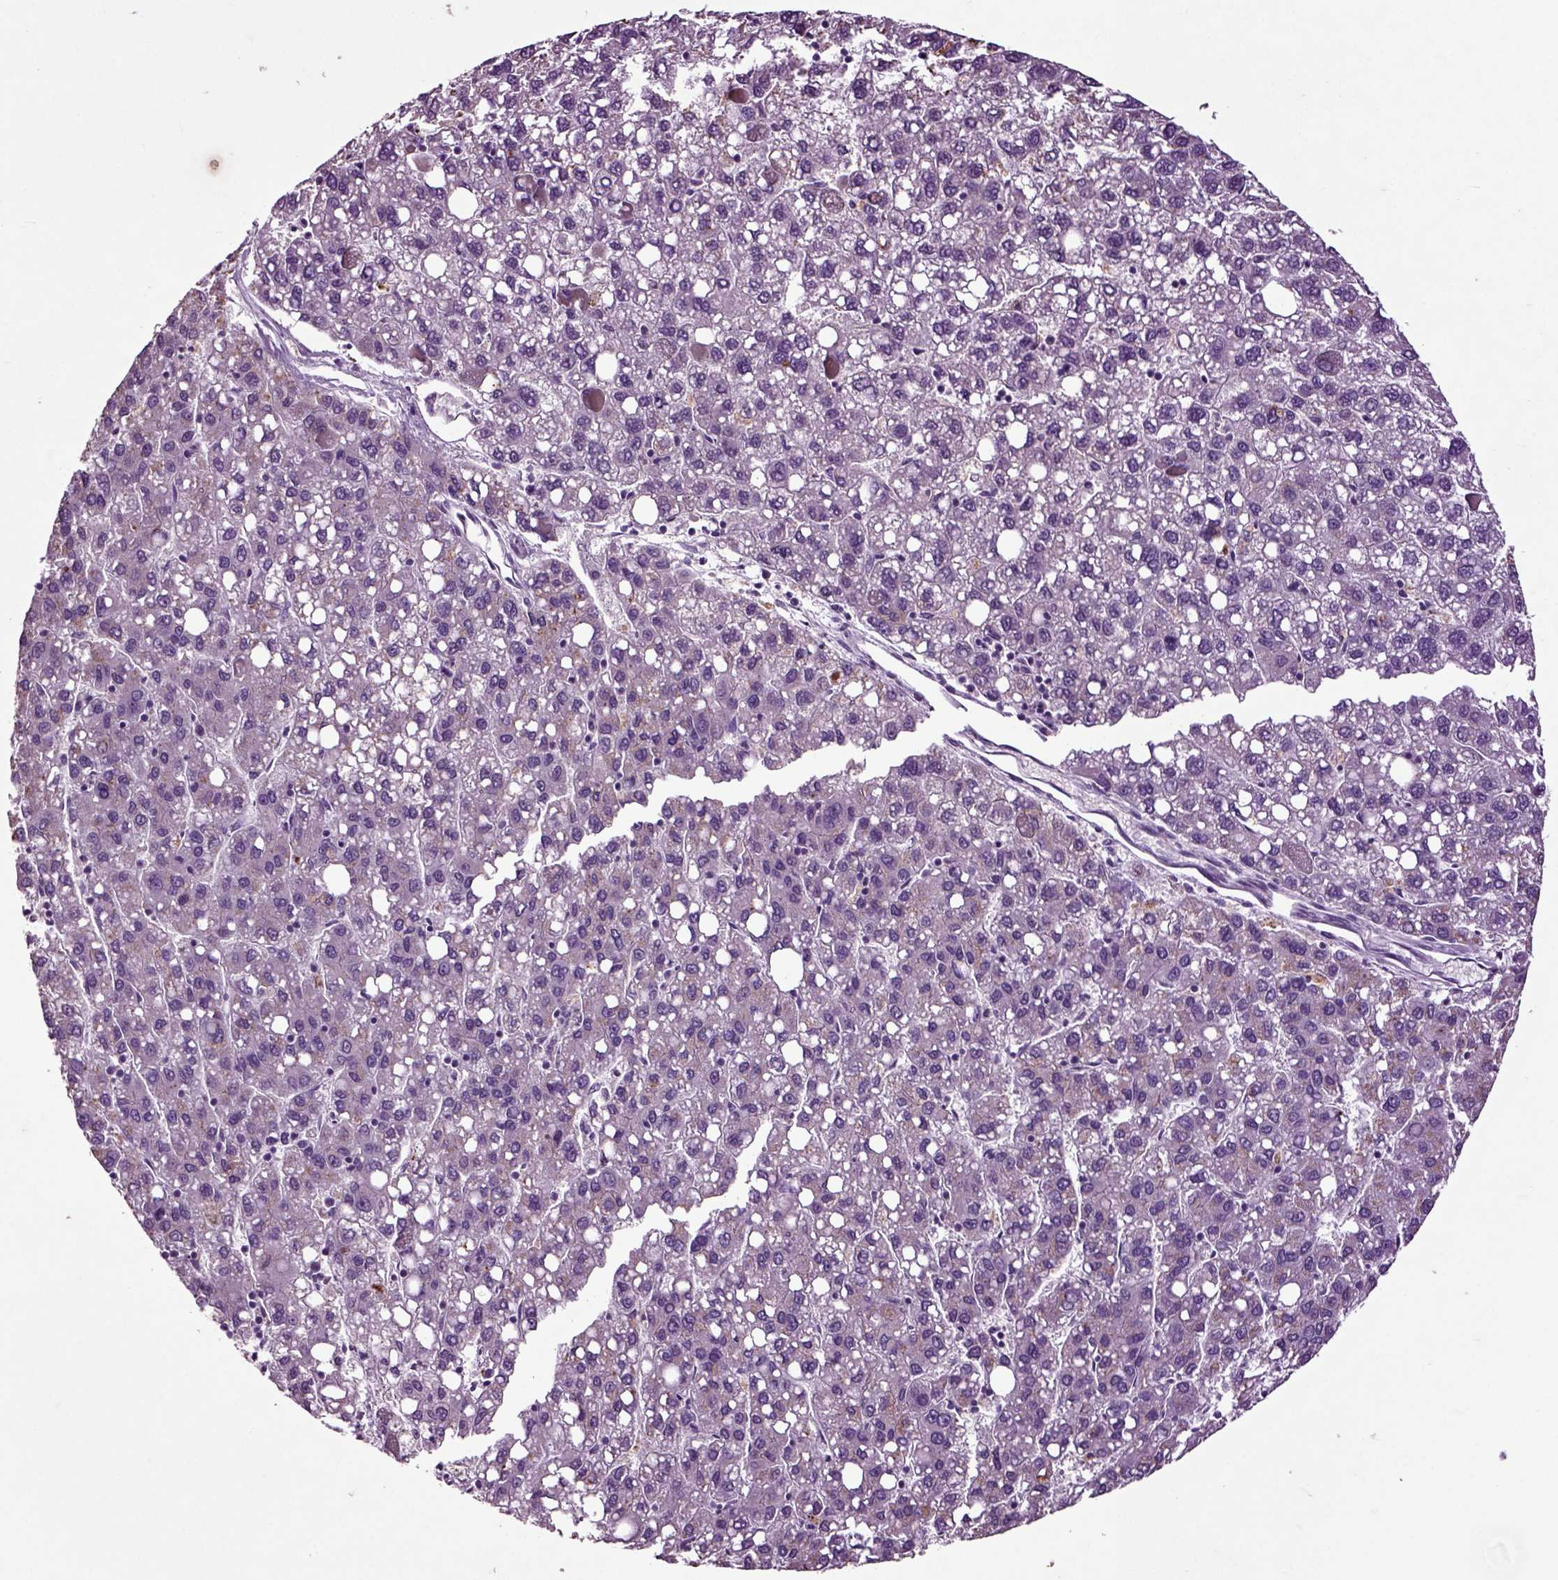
{"staining": {"intensity": "negative", "quantity": "none", "location": "none"}, "tissue": "liver cancer", "cell_type": "Tumor cells", "image_type": "cancer", "snomed": [{"axis": "morphology", "description": "Carcinoma, Hepatocellular, NOS"}, {"axis": "topography", "description": "Liver"}], "caption": "Tumor cells show no significant protein positivity in hepatocellular carcinoma (liver). (DAB (3,3'-diaminobenzidine) IHC with hematoxylin counter stain).", "gene": "CRHR1", "patient": {"sex": "female", "age": 82}}